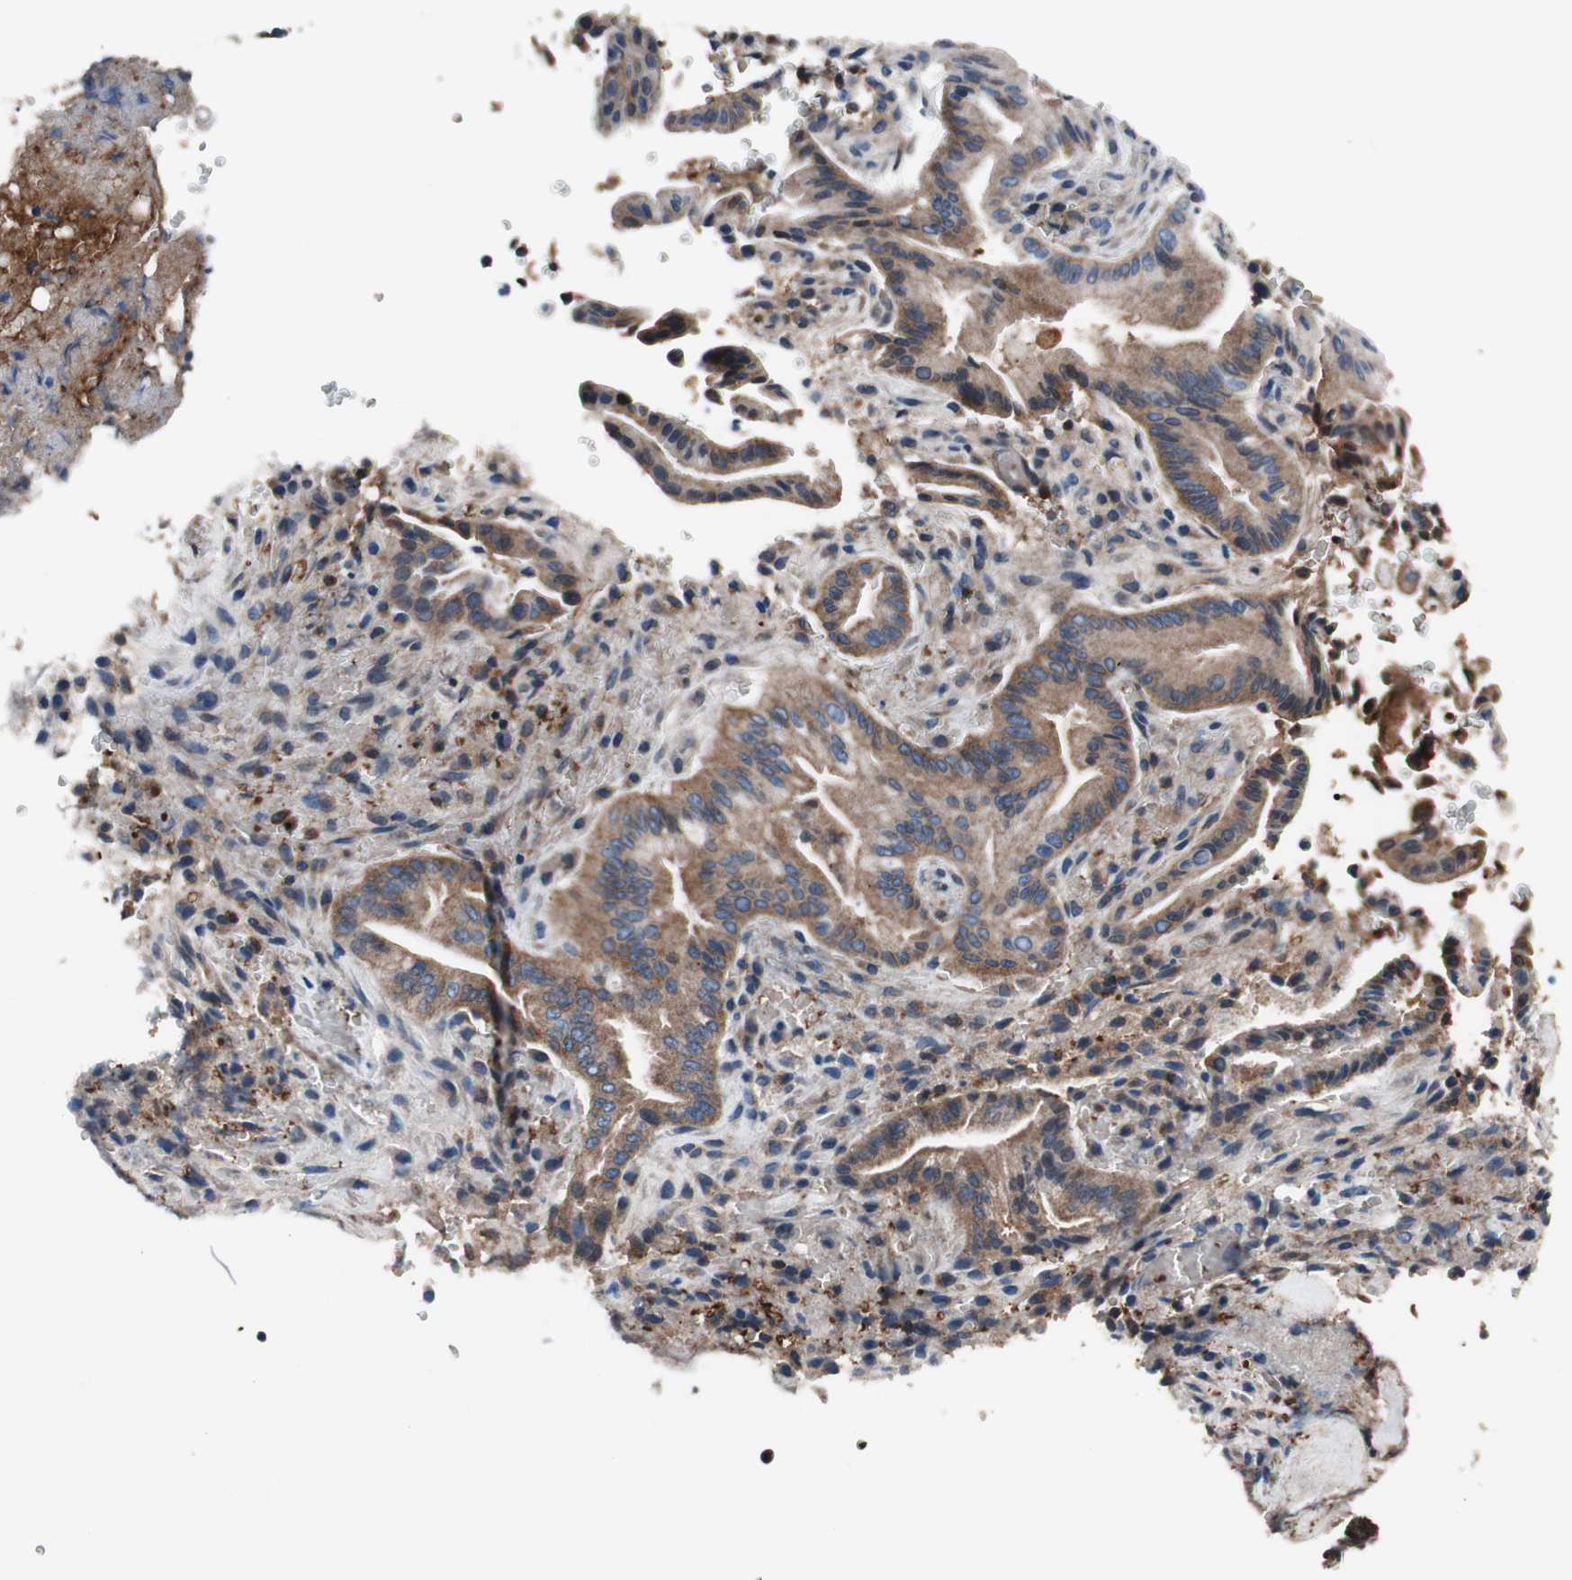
{"staining": {"intensity": "weak", "quantity": "25%-75%", "location": "cytoplasmic/membranous"}, "tissue": "liver cancer", "cell_type": "Tumor cells", "image_type": "cancer", "snomed": [{"axis": "morphology", "description": "Cholangiocarcinoma"}, {"axis": "topography", "description": "Liver"}], "caption": "Weak cytoplasmic/membranous protein expression is appreciated in about 25%-75% of tumor cells in liver cholangiocarcinoma.", "gene": "PRDX2", "patient": {"sex": "female", "age": 68}}